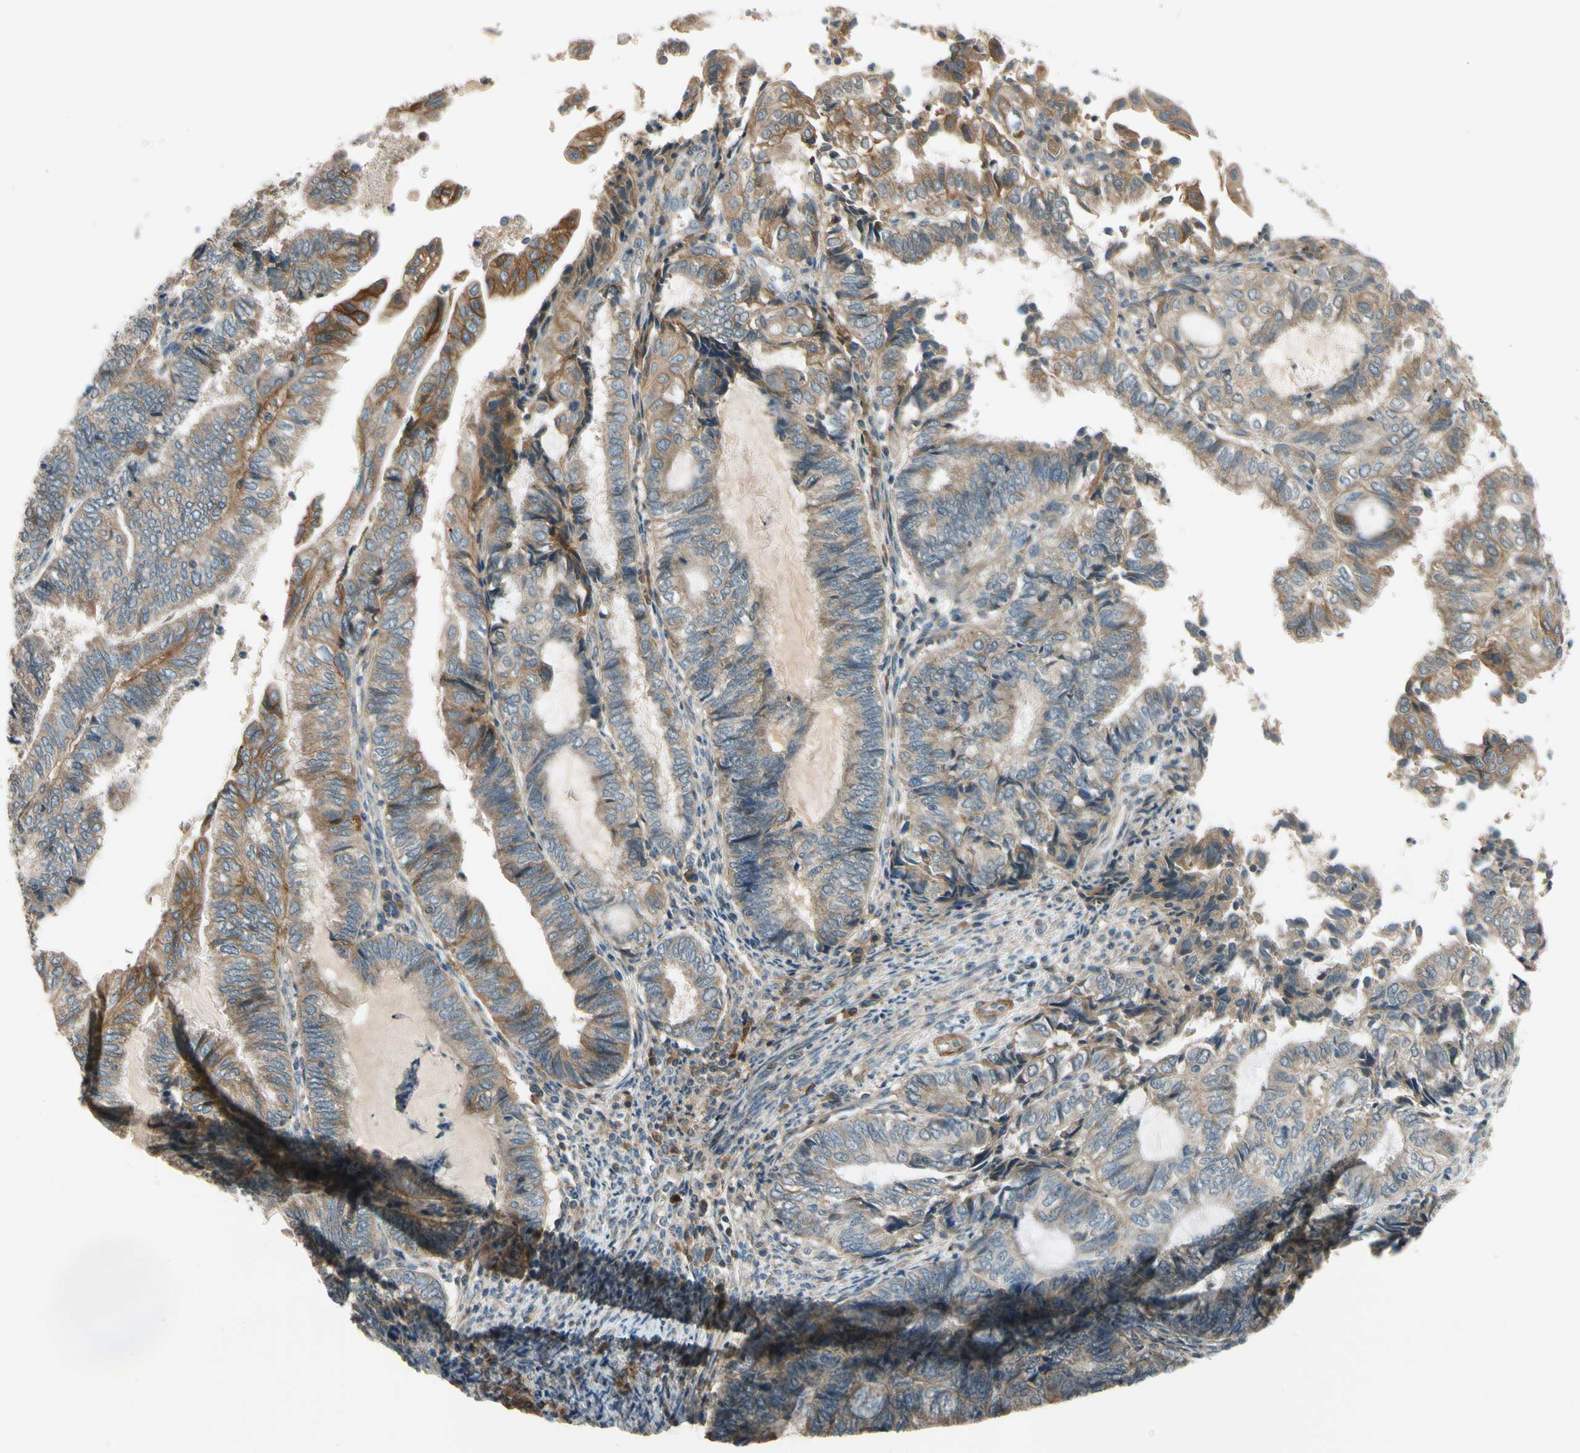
{"staining": {"intensity": "moderate", "quantity": ">75%", "location": "cytoplasmic/membranous"}, "tissue": "endometrial cancer", "cell_type": "Tumor cells", "image_type": "cancer", "snomed": [{"axis": "morphology", "description": "Adenocarcinoma, NOS"}, {"axis": "topography", "description": "Uterus"}, {"axis": "topography", "description": "Endometrium"}], "caption": "The histopathology image exhibits immunohistochemical staining of endometrial adenocarcinoma. There is moderate cytoplasmic/membranous staining is present in approximately >75% of tumor cells.", "gene": "MST1R", "patient": {"sex": "female", "age": 70}}